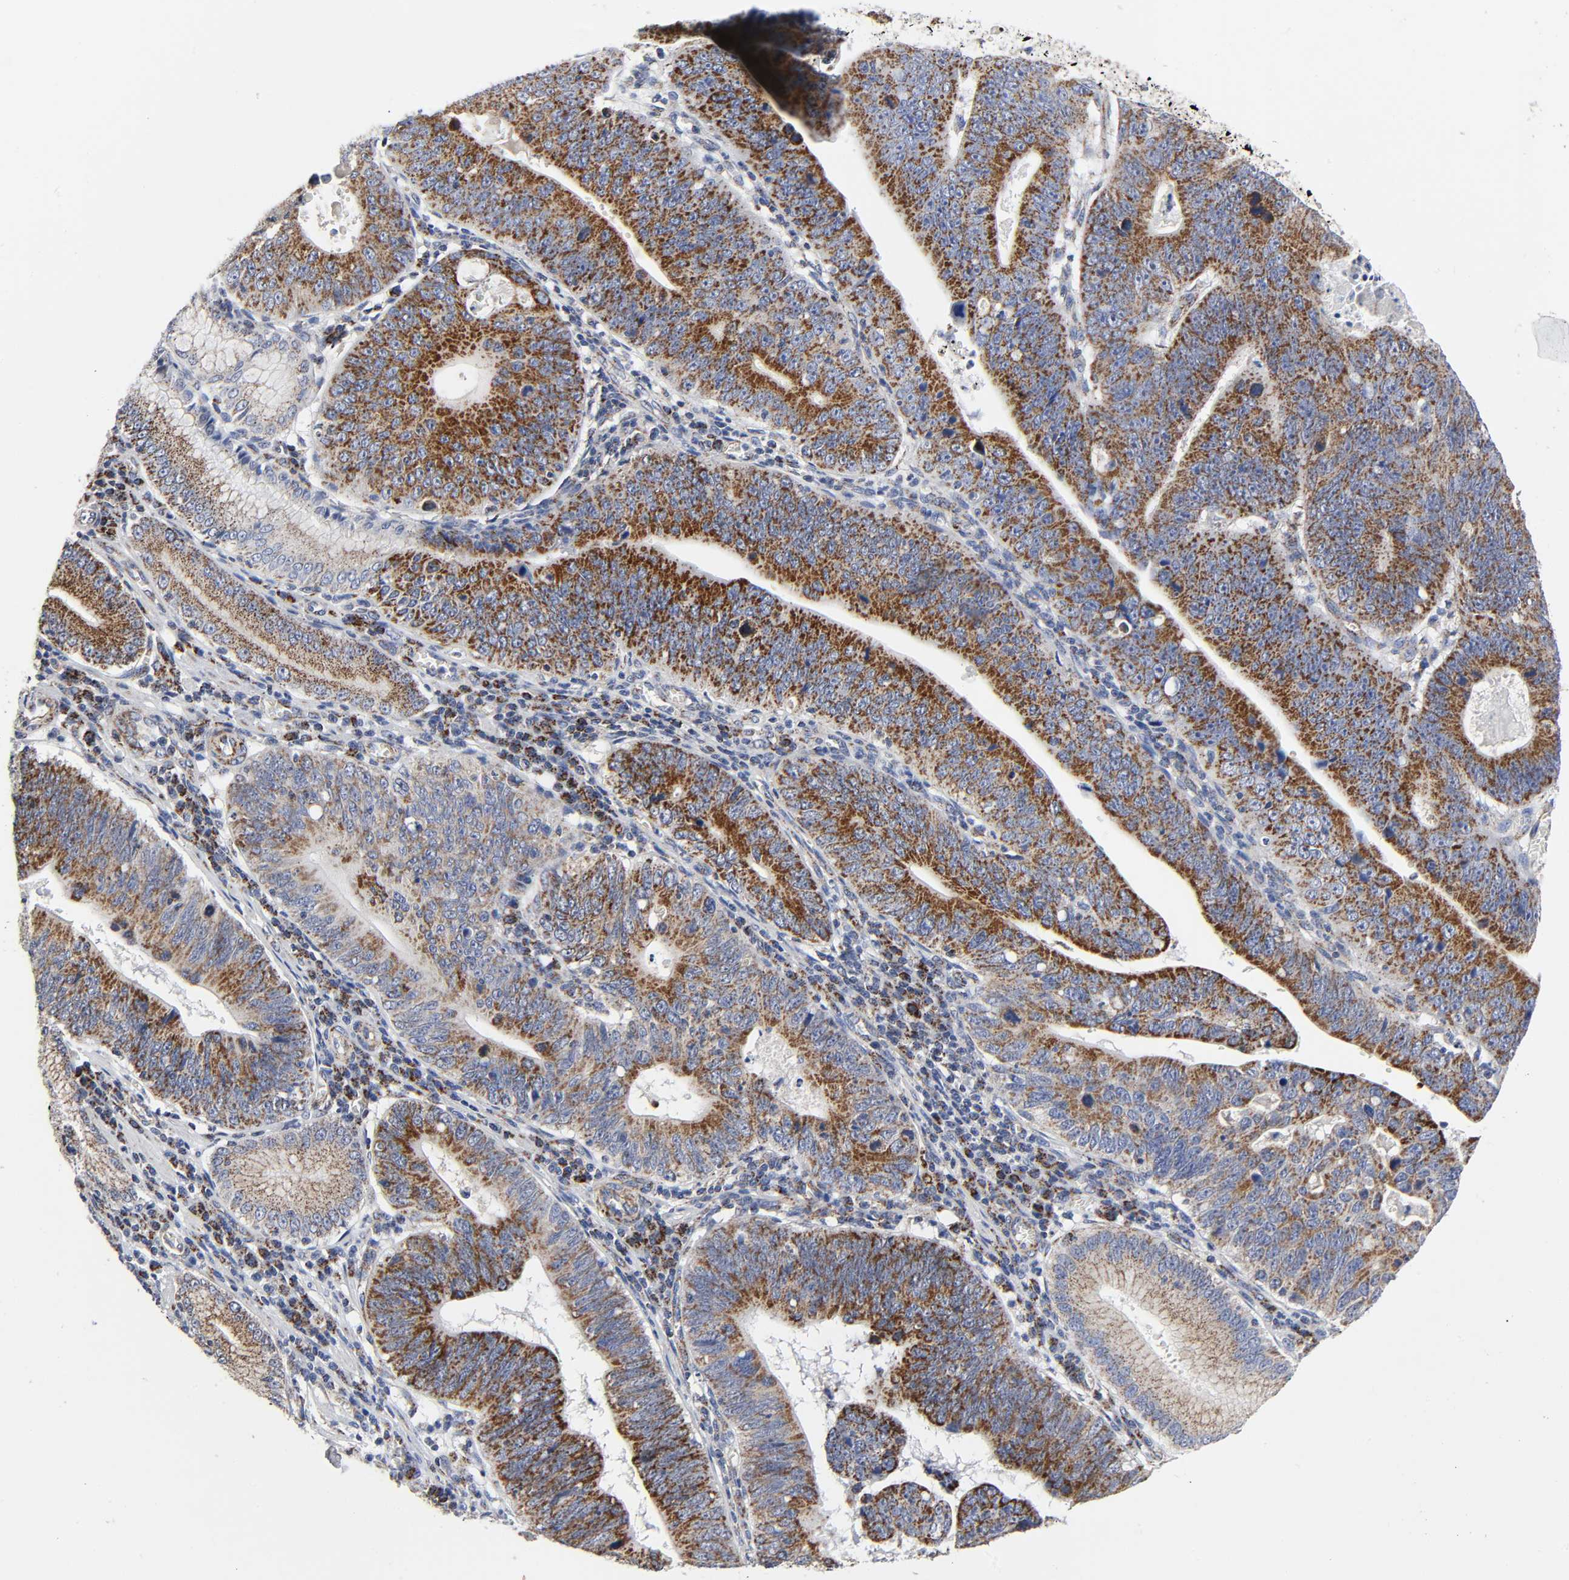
{"staining": {"intensity": "moderate", "quantity": ">75%", "location": "cytoplasmic/membranous"}, "tissue": "stomach cancer", "cell_type": "Tumor cells", "image_type": "cancer", "snomed": [{"axis": "morphology", "description": "Adenocarcinoma, NOS"}, {"axis": "topography", "description": "Stomach"}], "caption": "A brown stain shows moderate cytoplasmic/membranous staining of a protein in human stomach cancer tumor cells.", "gene": "AOPEP", "patient": {"sex": "male", "age": 59}}